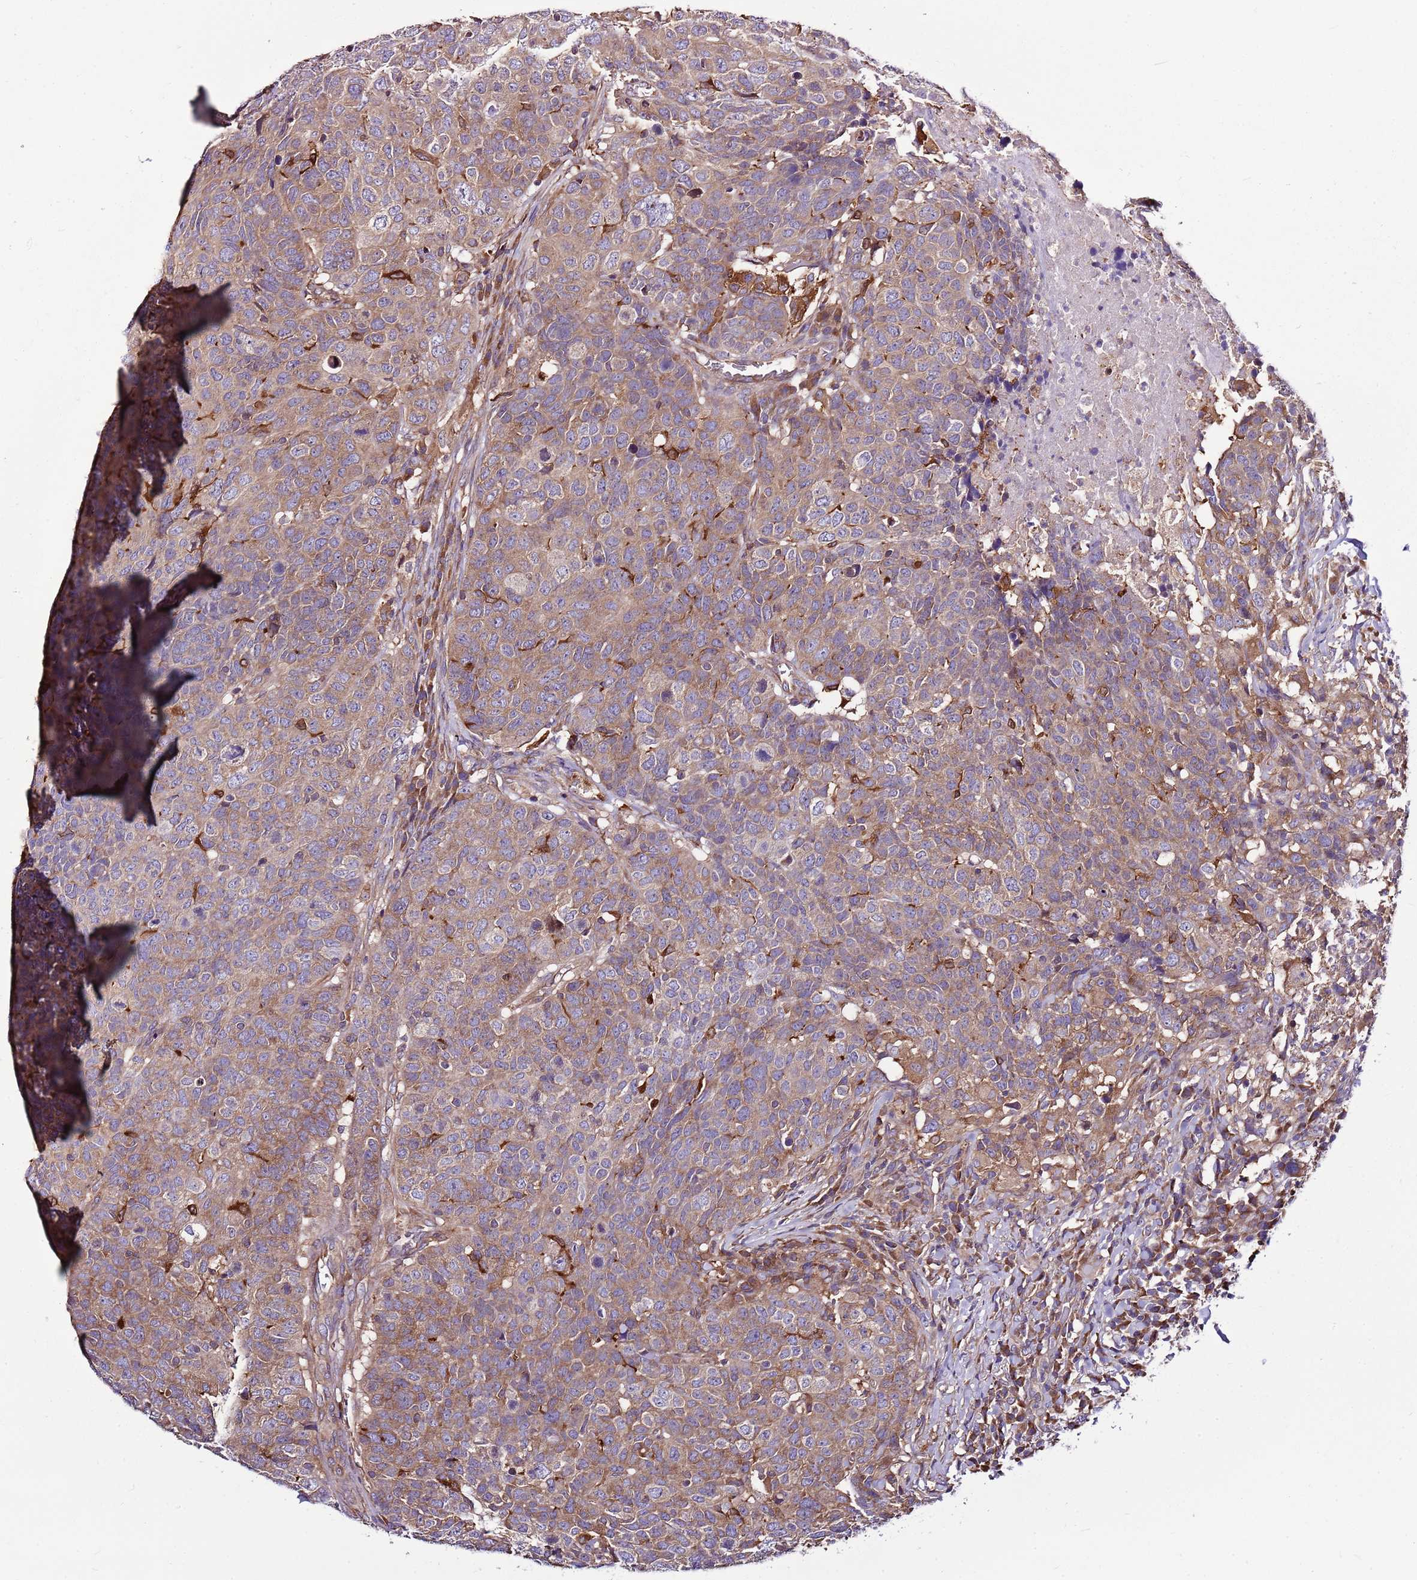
{"staining": {"intensity": "moderate", "quantity": "<25%", "location": "cytoplasmic/membranous"}, "tissue": "head and neck cancer", "cell_type": "Tumor cells", "image_type": "cancer", "snomed": [{"axis": "morphology", "description": "Normal tissue, NOS"}, {"axis": "morphology", "description": "Squamous cell carcinoma, NOS"}, {"axis": "topography", "description": "Skeletal muscle"}, {"axis": "topography", "description": "Vascular tissue"}, {"axis": "topography", "description": "Peripheral nerve tissue"}, {"axis": "topography", "description": "Head-Neck"}], "caption": "Immunohistochemistry (IHC) (DAB) staining of head and neck cancer demonstrates moderate cytoplasmic/membranous protein positivity in about <25% of tumor cells.", "gene": "ATXN2L", "patient": {"sex": "male", "age": 66}}